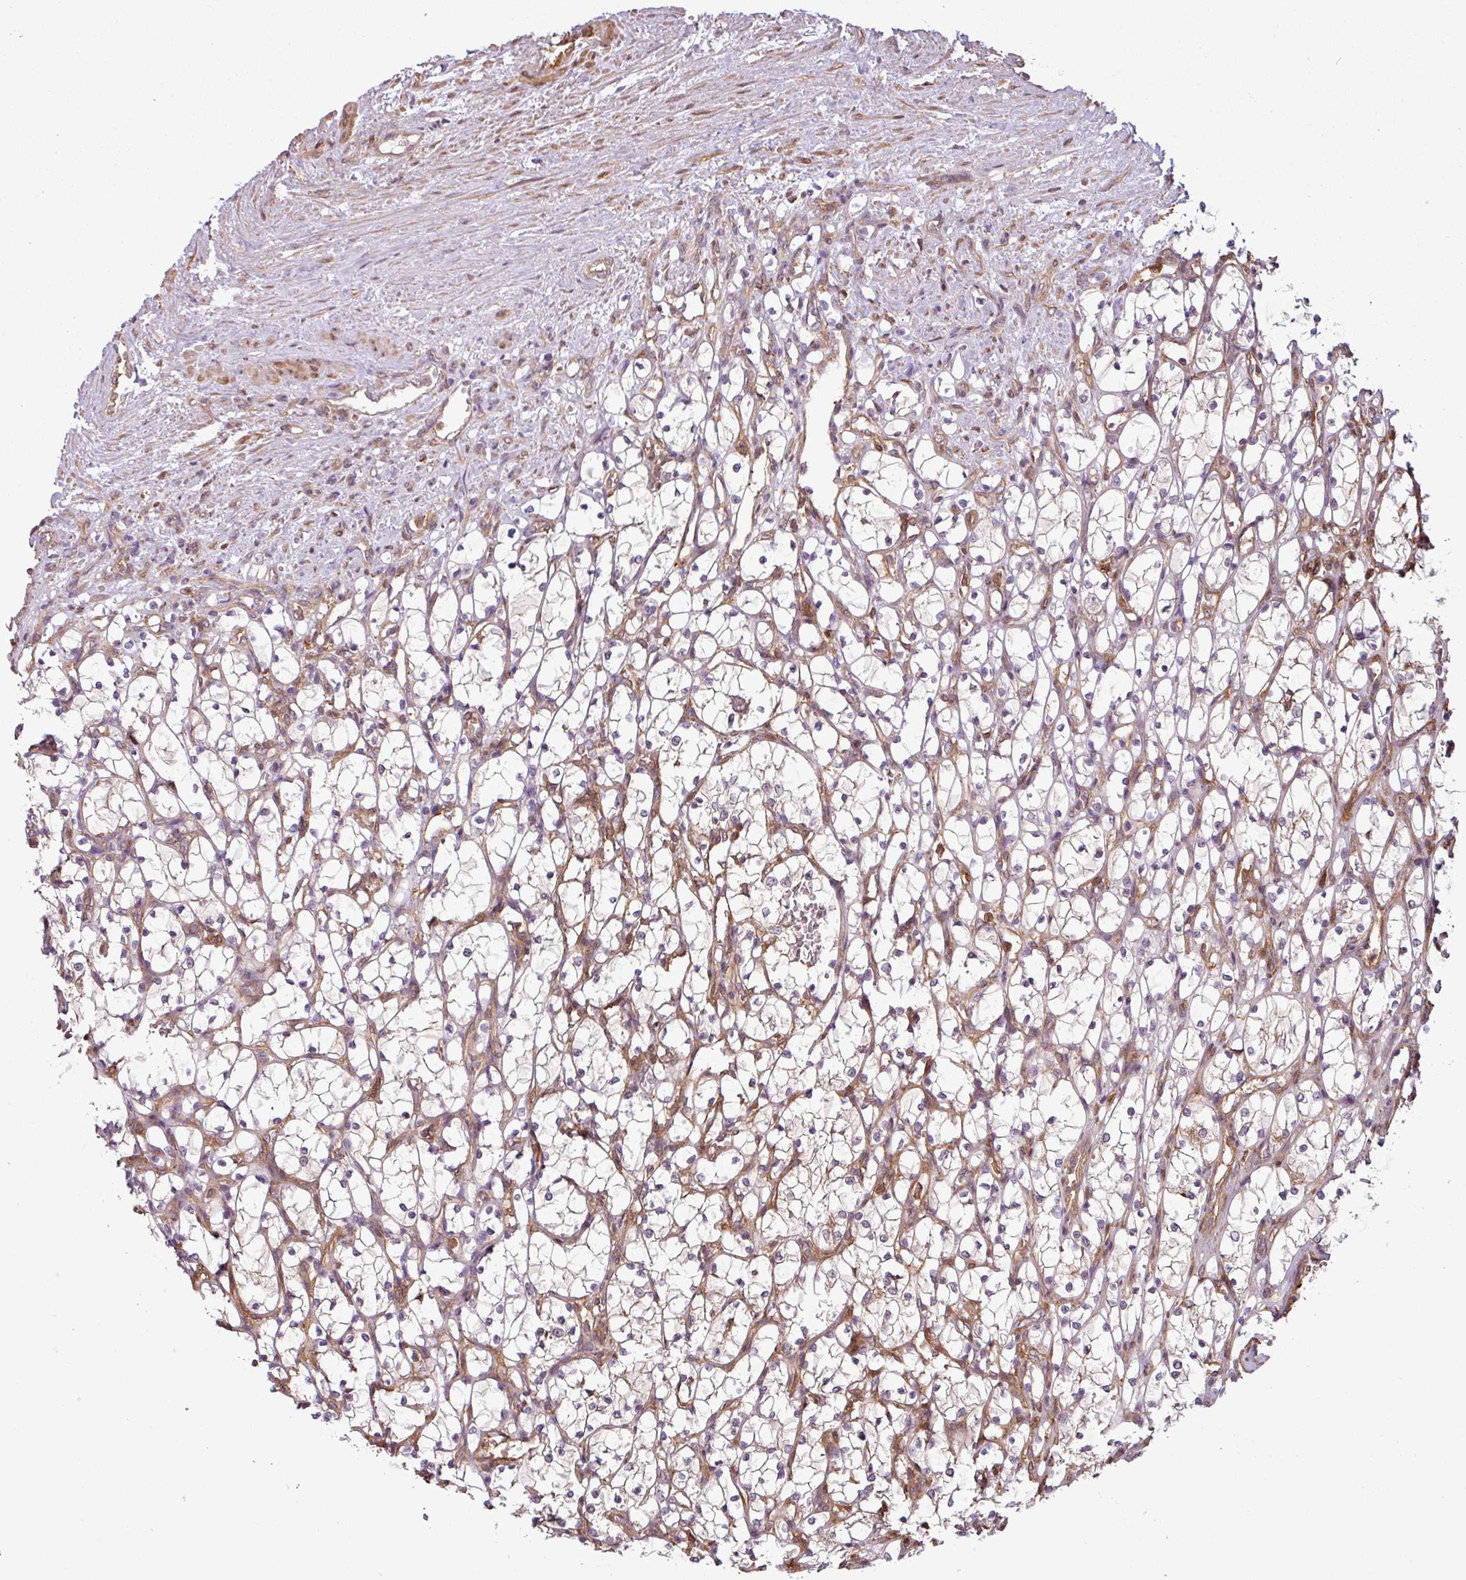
{"staining": {"intensity": "weak", "quantity": "25%-75%", "location": "cytoplasmic/membranous"}, "tissue": "renal cancer", "cell_type": "Tumor cells", "image_type": "cancer", "snomed": [{"axis": "morphology", "description": "Adenocarcinoma, NOS"}, {"axis": "topography", "description": "Kidney"}], "caption": "High-magnification brightfield microscopy of renal cancer stained with DAB (brown) and counterstained with hematoxylin (blue). tumor cells exhibit weak cytoplasmic/membranous positivity is appreciated in approximately25%-75% of cells. Using DAB (3,3'-diaminobenzidine) (brown) and hematoxylin (blue) stains, captured at high magnification using brightfield microscopy.", "gene": "SH3BGRL", "patient": {"sex": "female", "age": 69}}